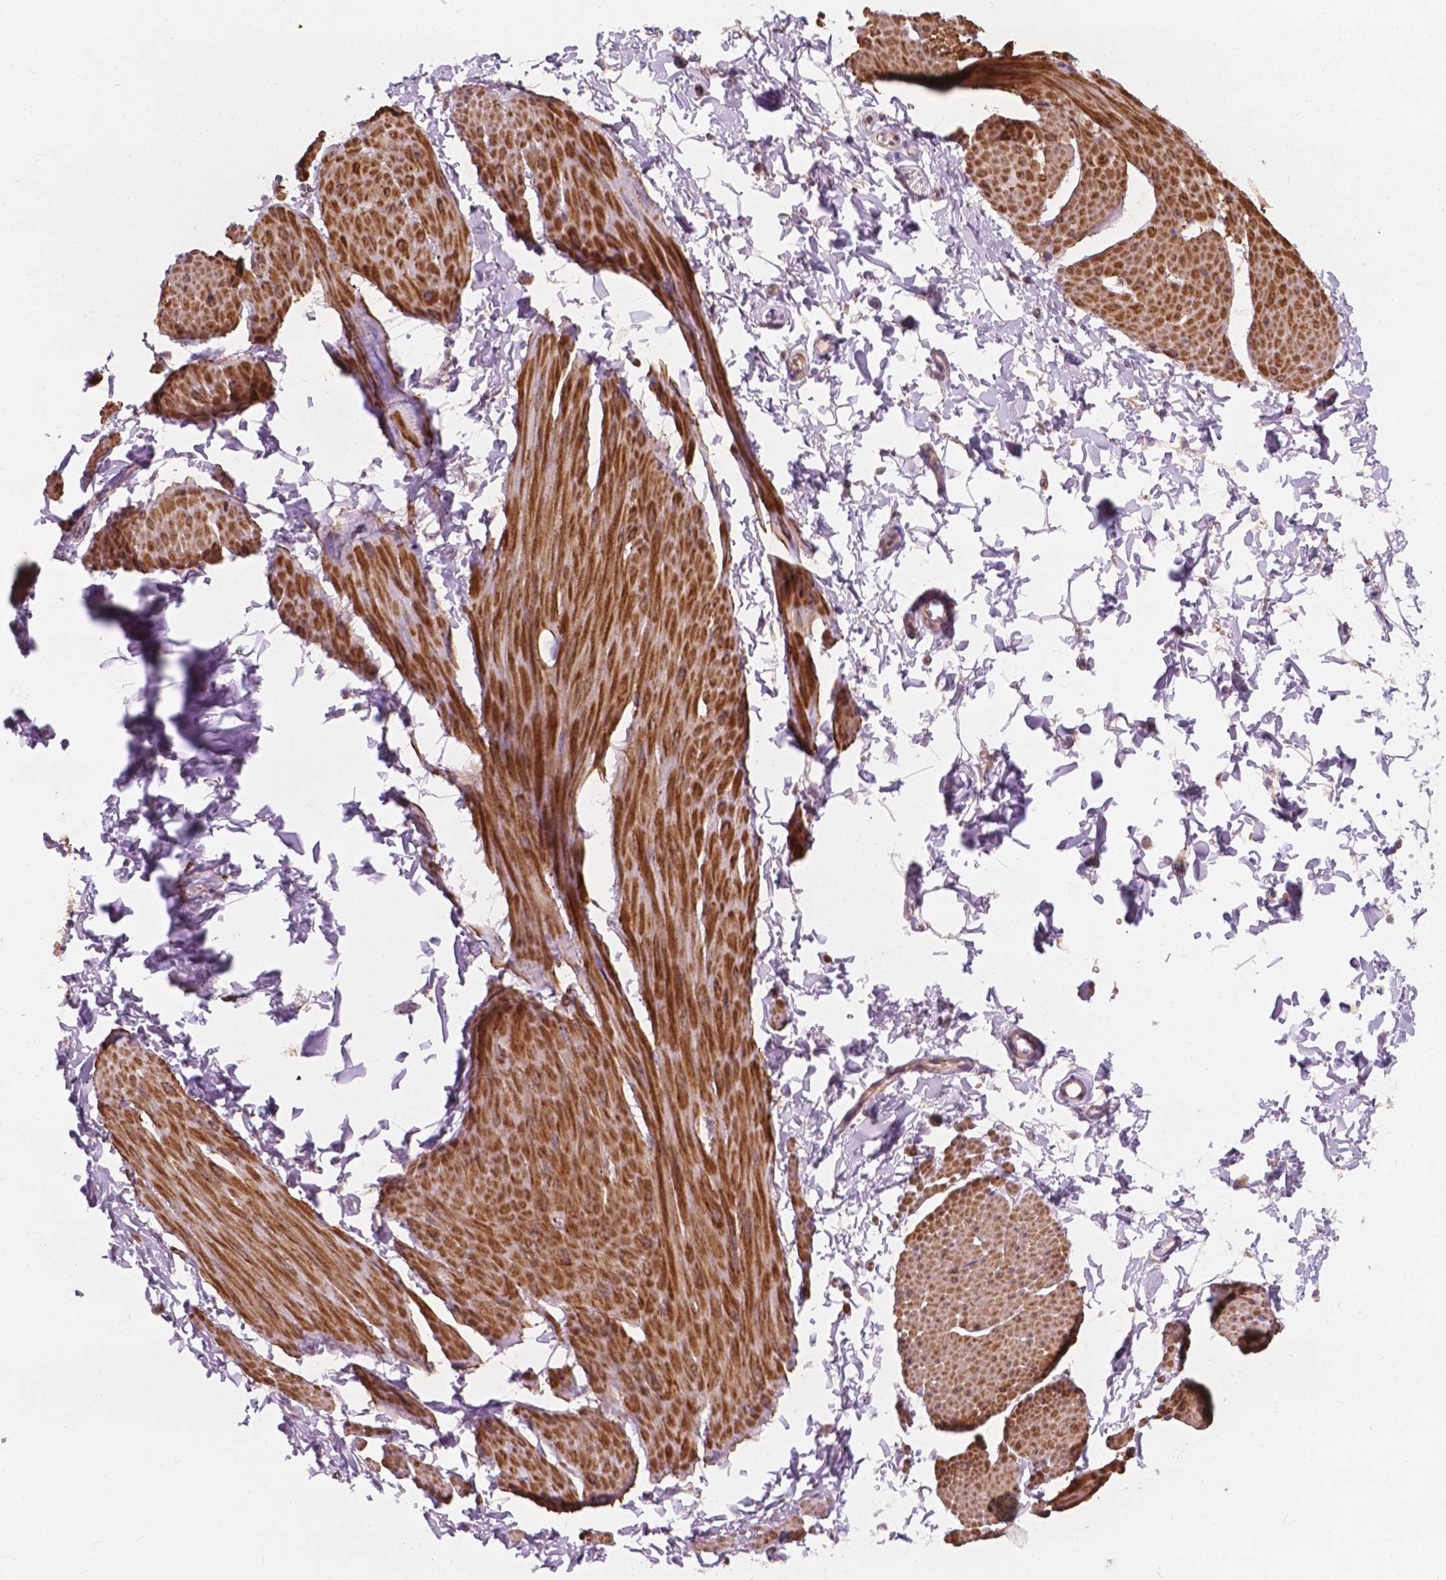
{"staining": {"intensity": "negative", "quantity": "none", "location": "none"}, "tissue": "adipose tissue", "cell_type": "Adipocytes", "image_type": "normal", "snomed": [{"axis": "morphology", "description": "Normal tissue, NOS"}, {"axis": "topography", "description": "Smooth muscle"}, {"axis": "topography", "description": "Peripheral nerve tissue"}], "caption": "DAB (3,3'-diaminobenzidine) immunohistochemical staining of benign adipose tissue reveals no significant positivity in adipocytes. (Immunohistochemistry (ihc), brightfield microscopy, high magnification).", "gene": "NDUFA10", "patient": {"sex": "male", "age": 58}}